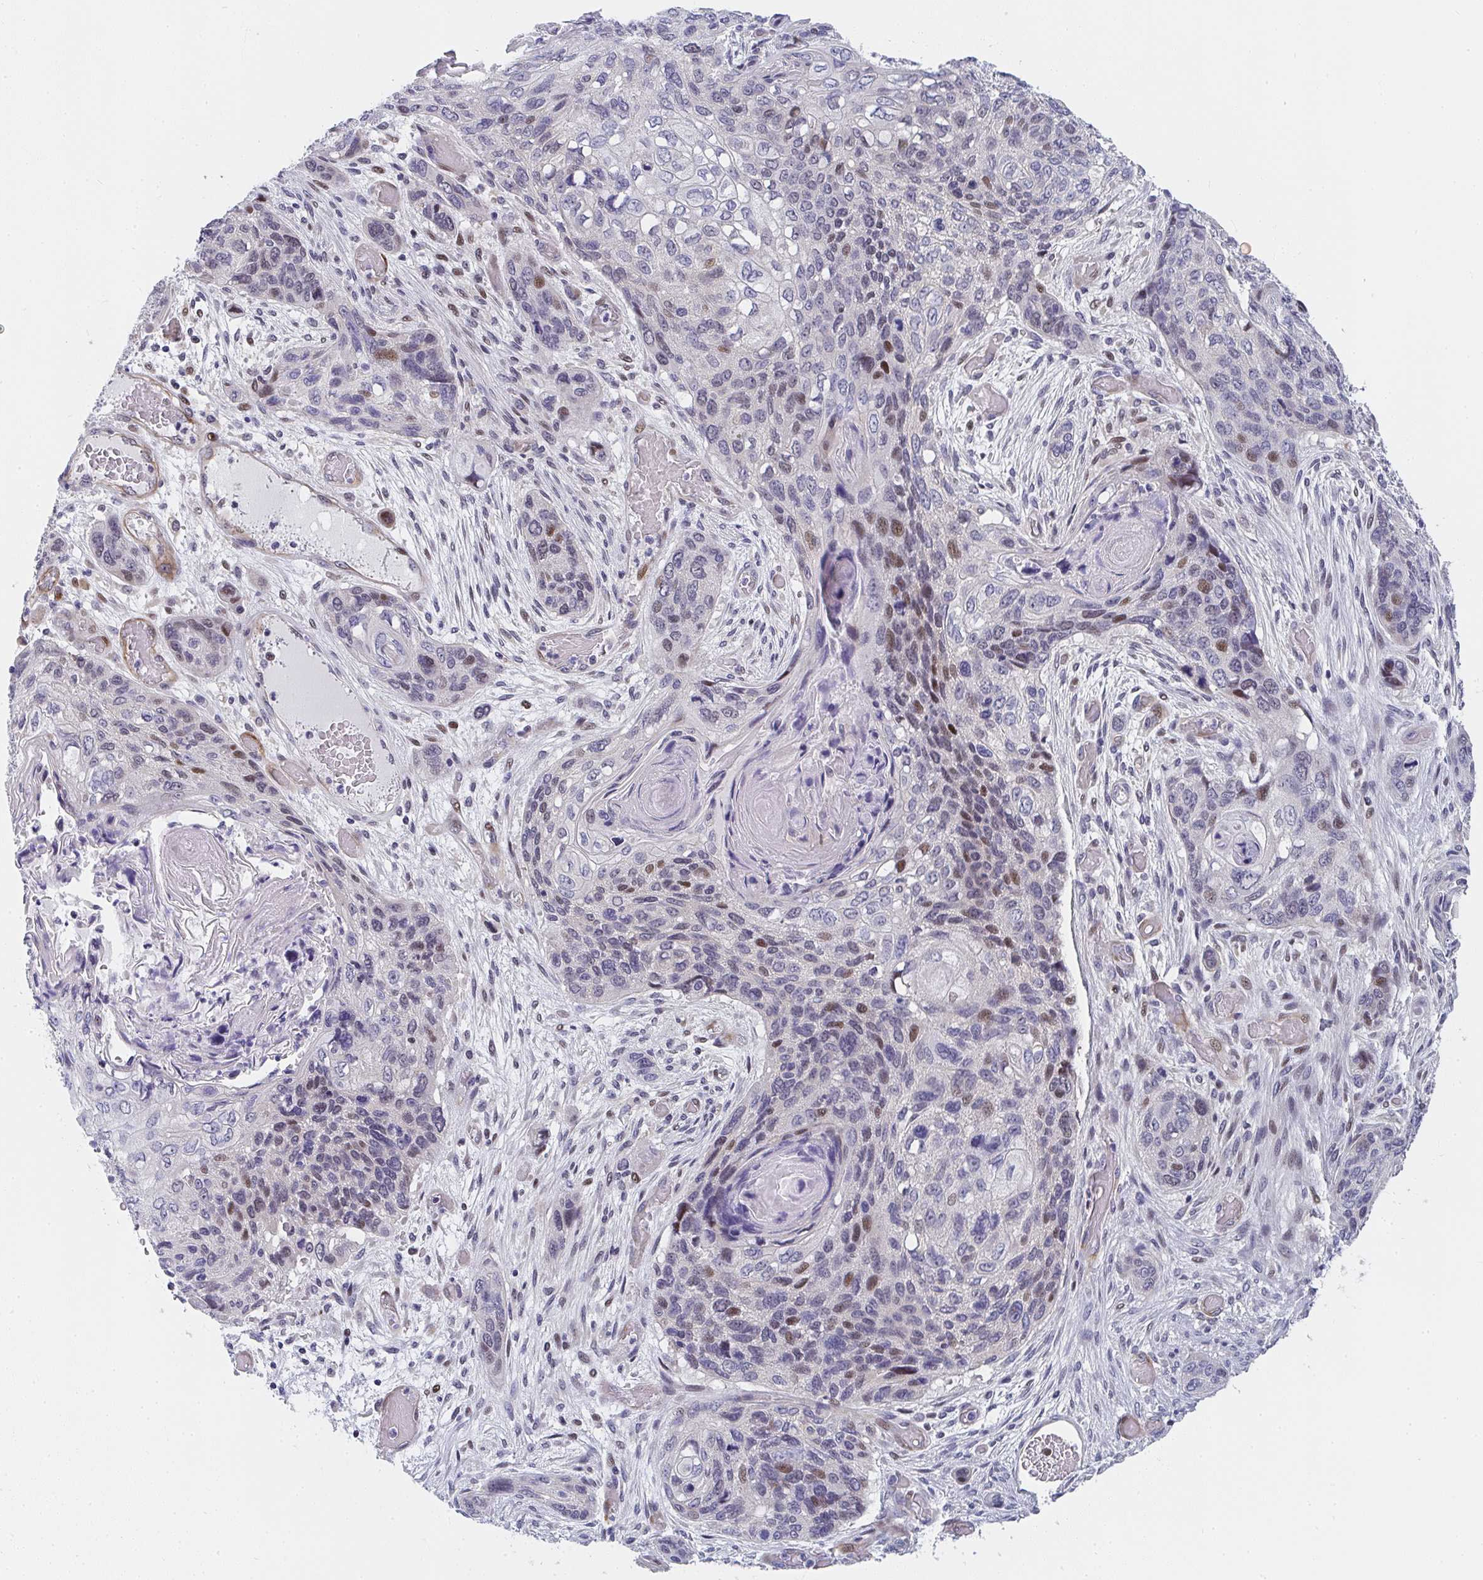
{"staining": {"intensity": "moderate", "quantity": "<25%", "location": "nuclear"}, "tissue": "lung cancer", "cell_type": "Tumor cells", "image_type": "cancer", "snomed": [{"axis": "morphology", "description": "Squamous cell carcinoma, NOS"}, {"axis": "morphology", "description": "Squamous cell carcinoma, metastatic, NOS"}, {"axis": "topography", "description": "Lymph node"}, {"axis": "topography", "description": "Lung"}], "caption": "Lung cancer (metastatic squamous cell carcinoma) stained with IHC shows moderate nuclear staining in approximately <25% of tumor cells. The protein of interest is shown in brown color, while the nuclei are stained blue.", "gene": "ZIC3", "patient": {"sex": "male", "age": 41}}